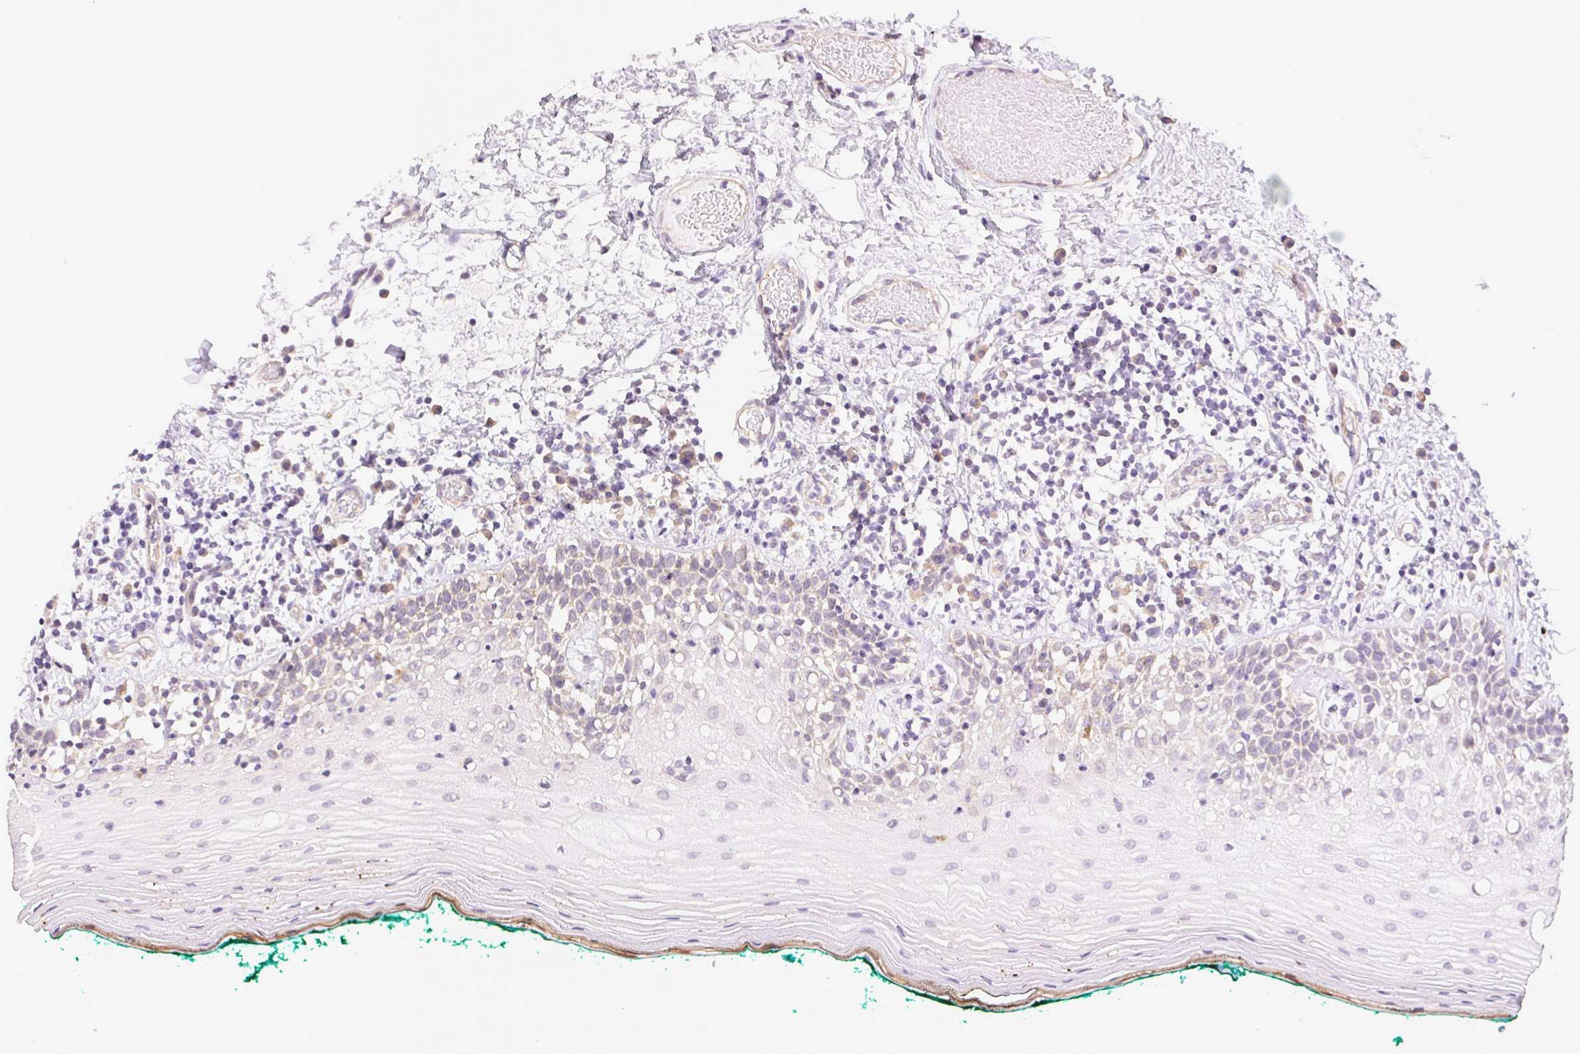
{"staining": {"intensity": "negative", "quantity": "none", "location": "none"}, "tissue": "oral mucosa", "cell_type": "Squamous epithelial cells", "image_type": "normal", "snomed": [{"axis": "morphology", "description": "Normal tissue, NOS"}, {"axis": "topography", "description": "Oral tissue"}], "caption": "An immunohistochemistry (IHC) photomicrograph of benign oral mucosa is shown. There is no staining in squamous epithelial cells of oral mucosa.", "gene": "CSN1S1", "patient": {"sex": "female", "age": 83}}